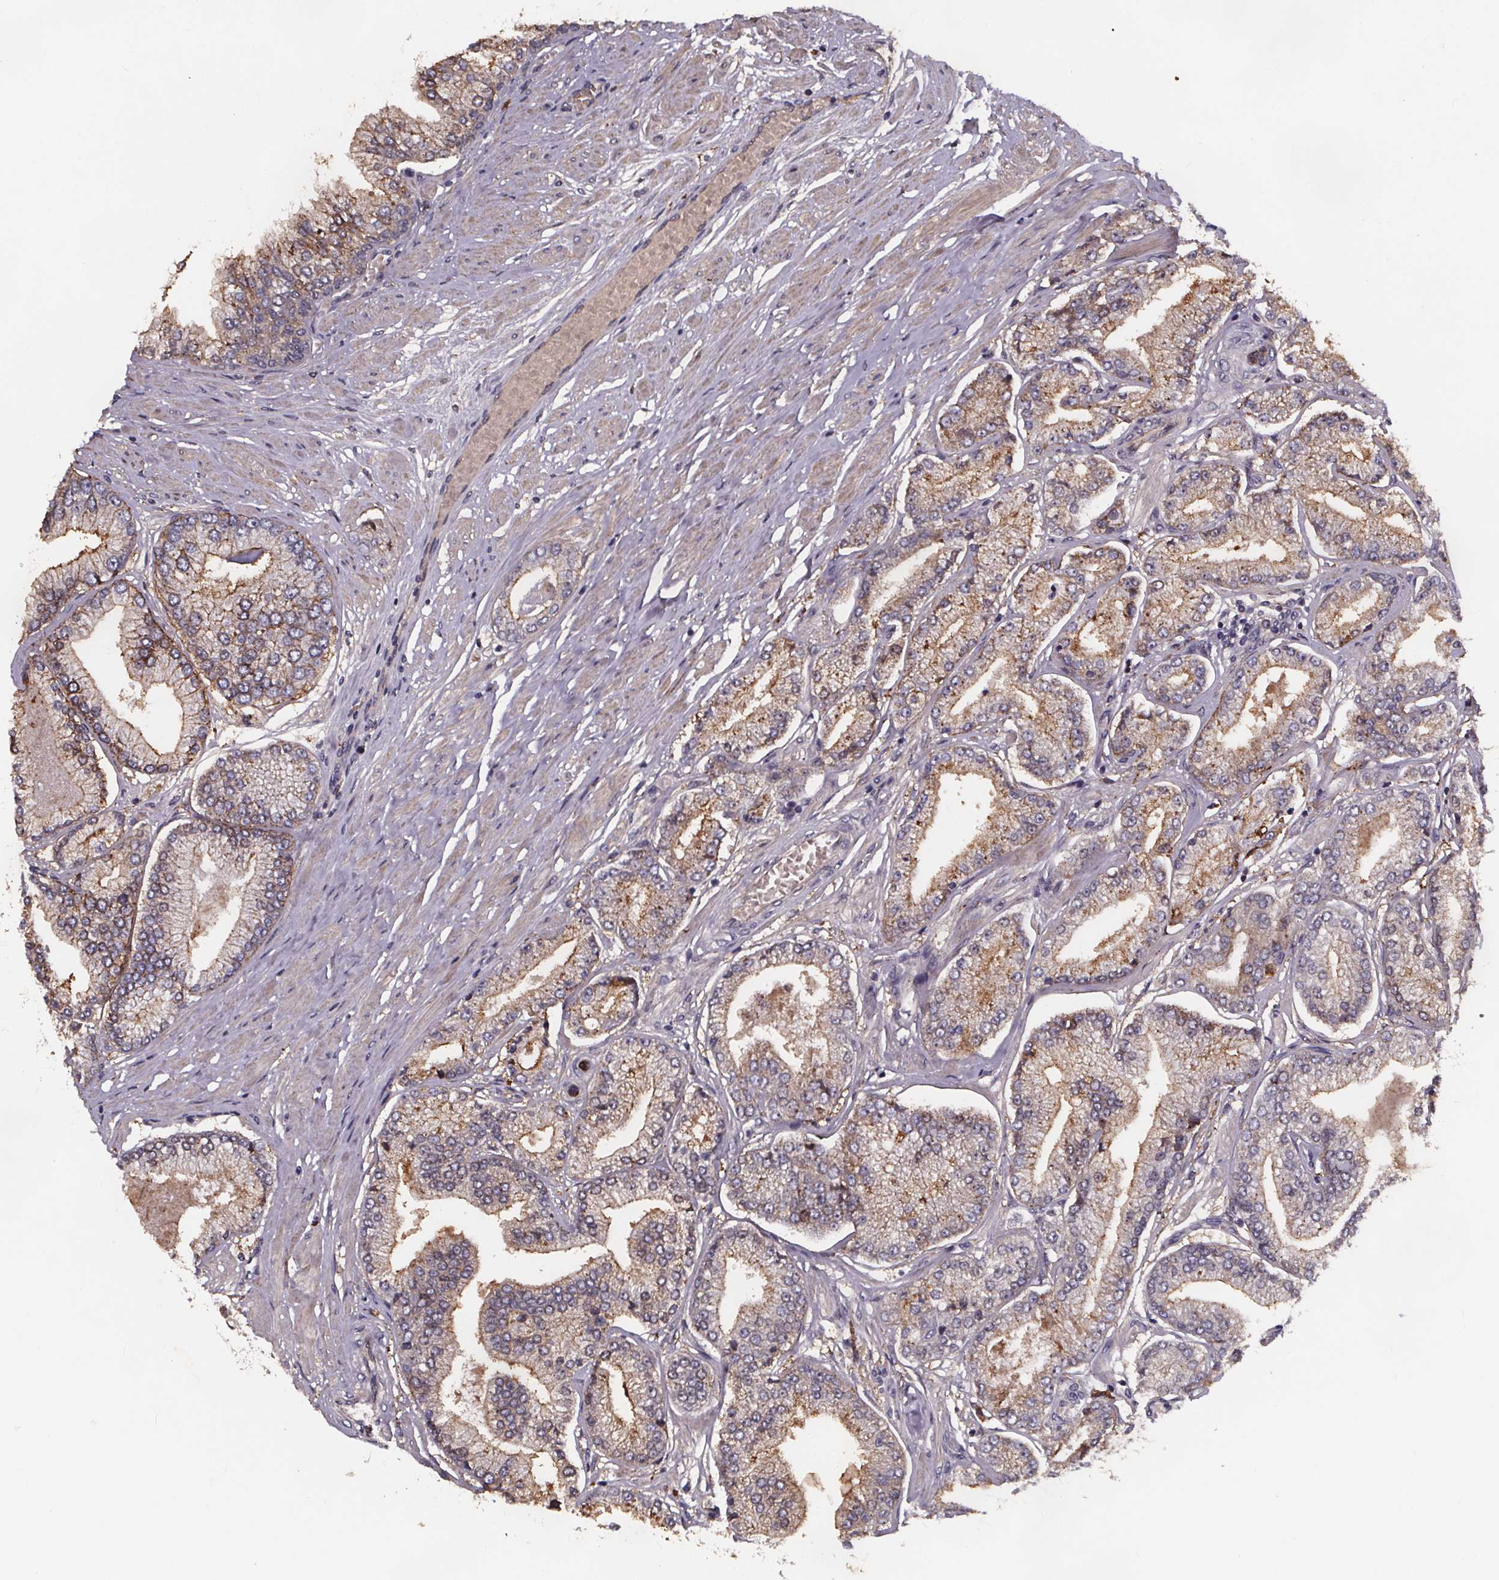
{"staining": {"intensity": "moderate", "quantity": "25%-75%", "location": "cytoplasmic/membranous"}, "tissue": "prostate cancer", "cell_type": "Tumor cells", "image_type": "cancer", "snomed": [{"axis": "morphology", "description": "Adenocarcinoma, Low grade"}, {"axis": "topography", "description": "Prostate"}], "caption": "Approximately 25%-75% of tumor cells in human prostate cancer (low-grade adenocarcinoma) demonstrate moderate cytoplasmic/membranous protein expression as visualized by brown immunohistochemical staining.", "gene": "FASTKD3", "patient": {"sex": "male", "age": 55}}